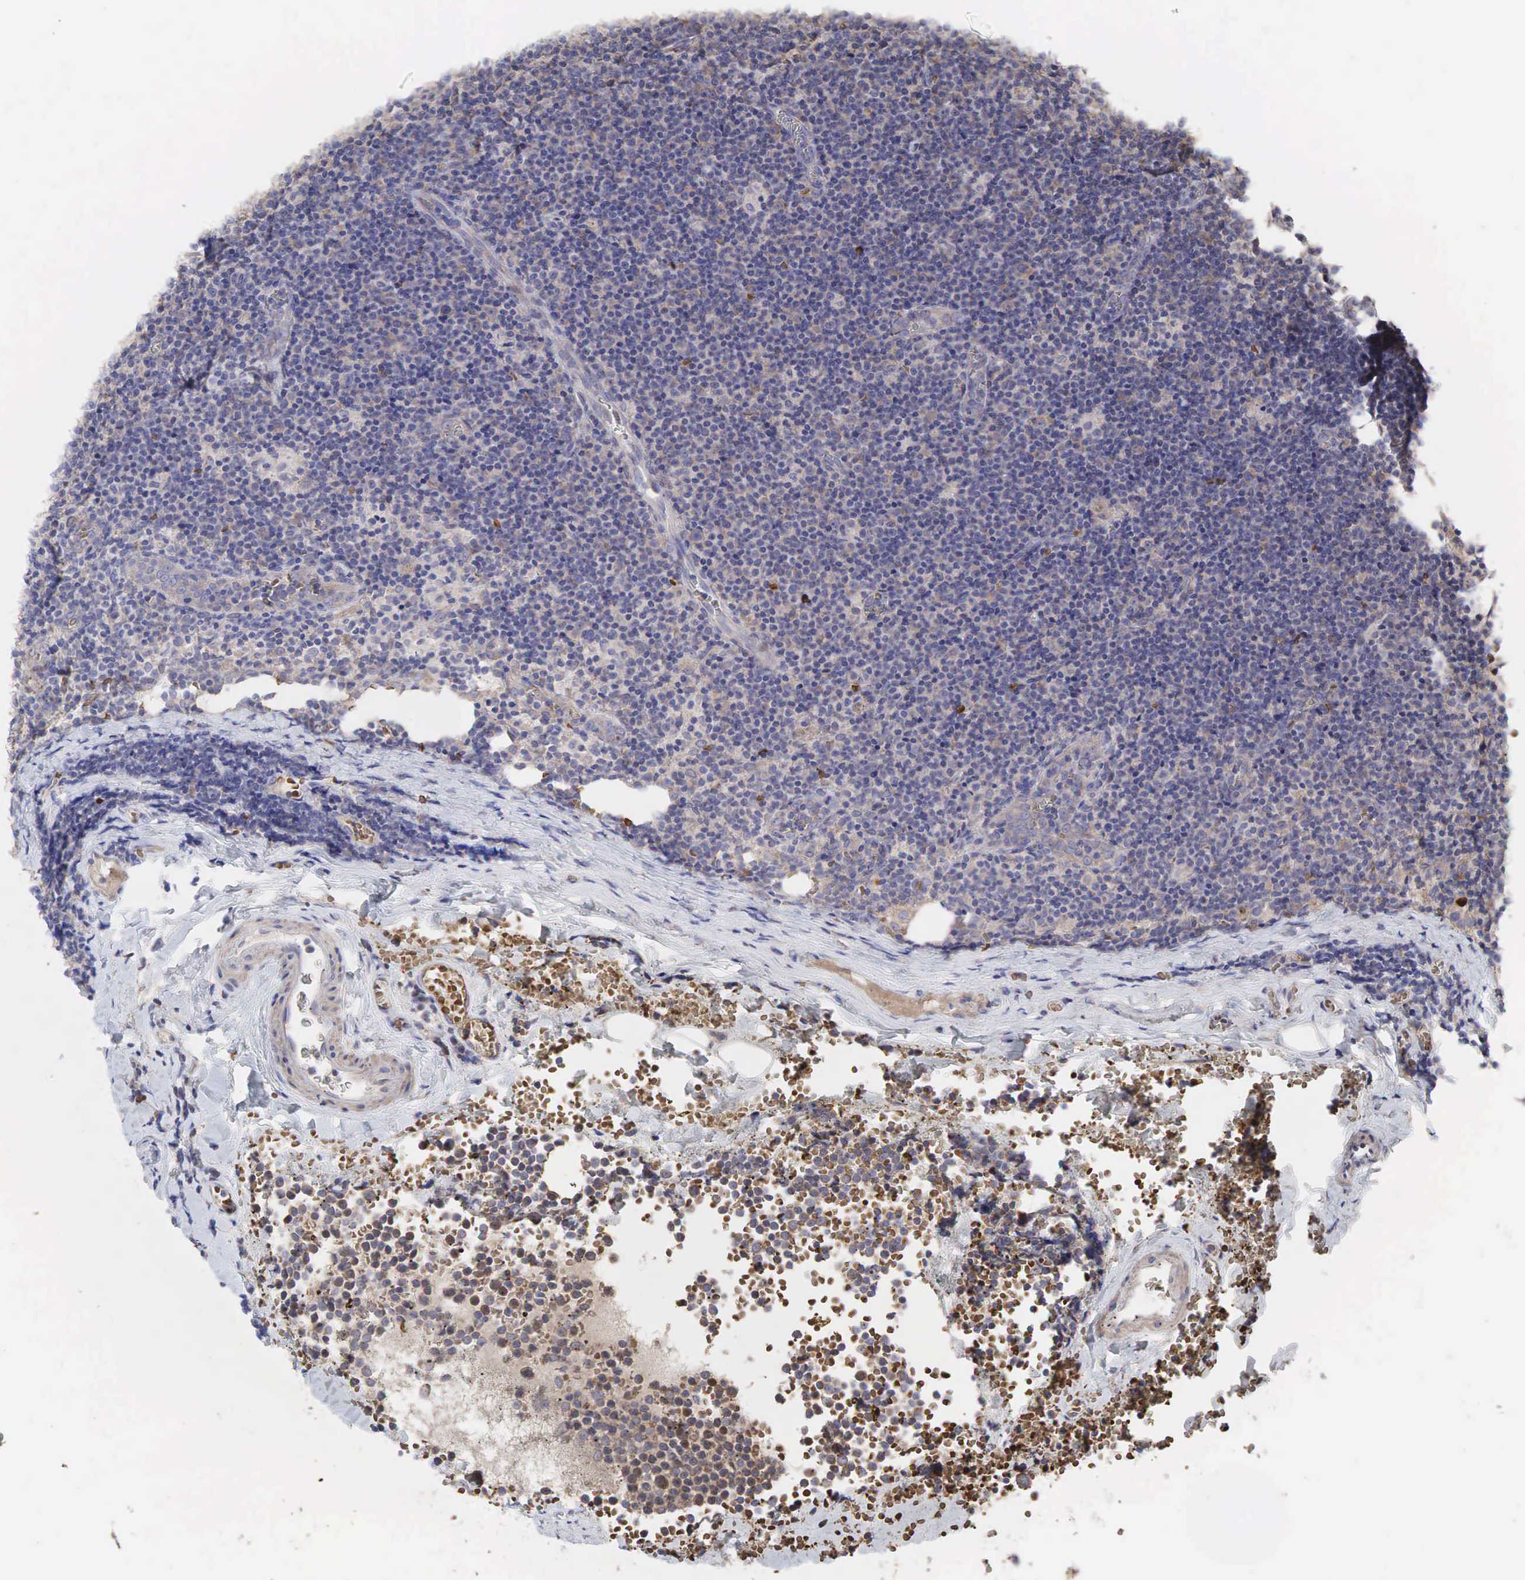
{"staining": {"intensity": "negative", "quantity": "none", "location": "none"}, "tissue": "lymphoma", "cell_type": "Tumor cells", "image_type": "cancer", "snomed": [{"axis": "morphology", "description": "Malignant lymphoma, non-Hodgkin's type, Low grade"}, {"axis": "topography", "description": "Lymph node"}], "caption": "Tumor cells are negative for brown protein staining in lymphoma.", "gene": "PABPC5", "patient": {"sex": "male", "age": 57}}